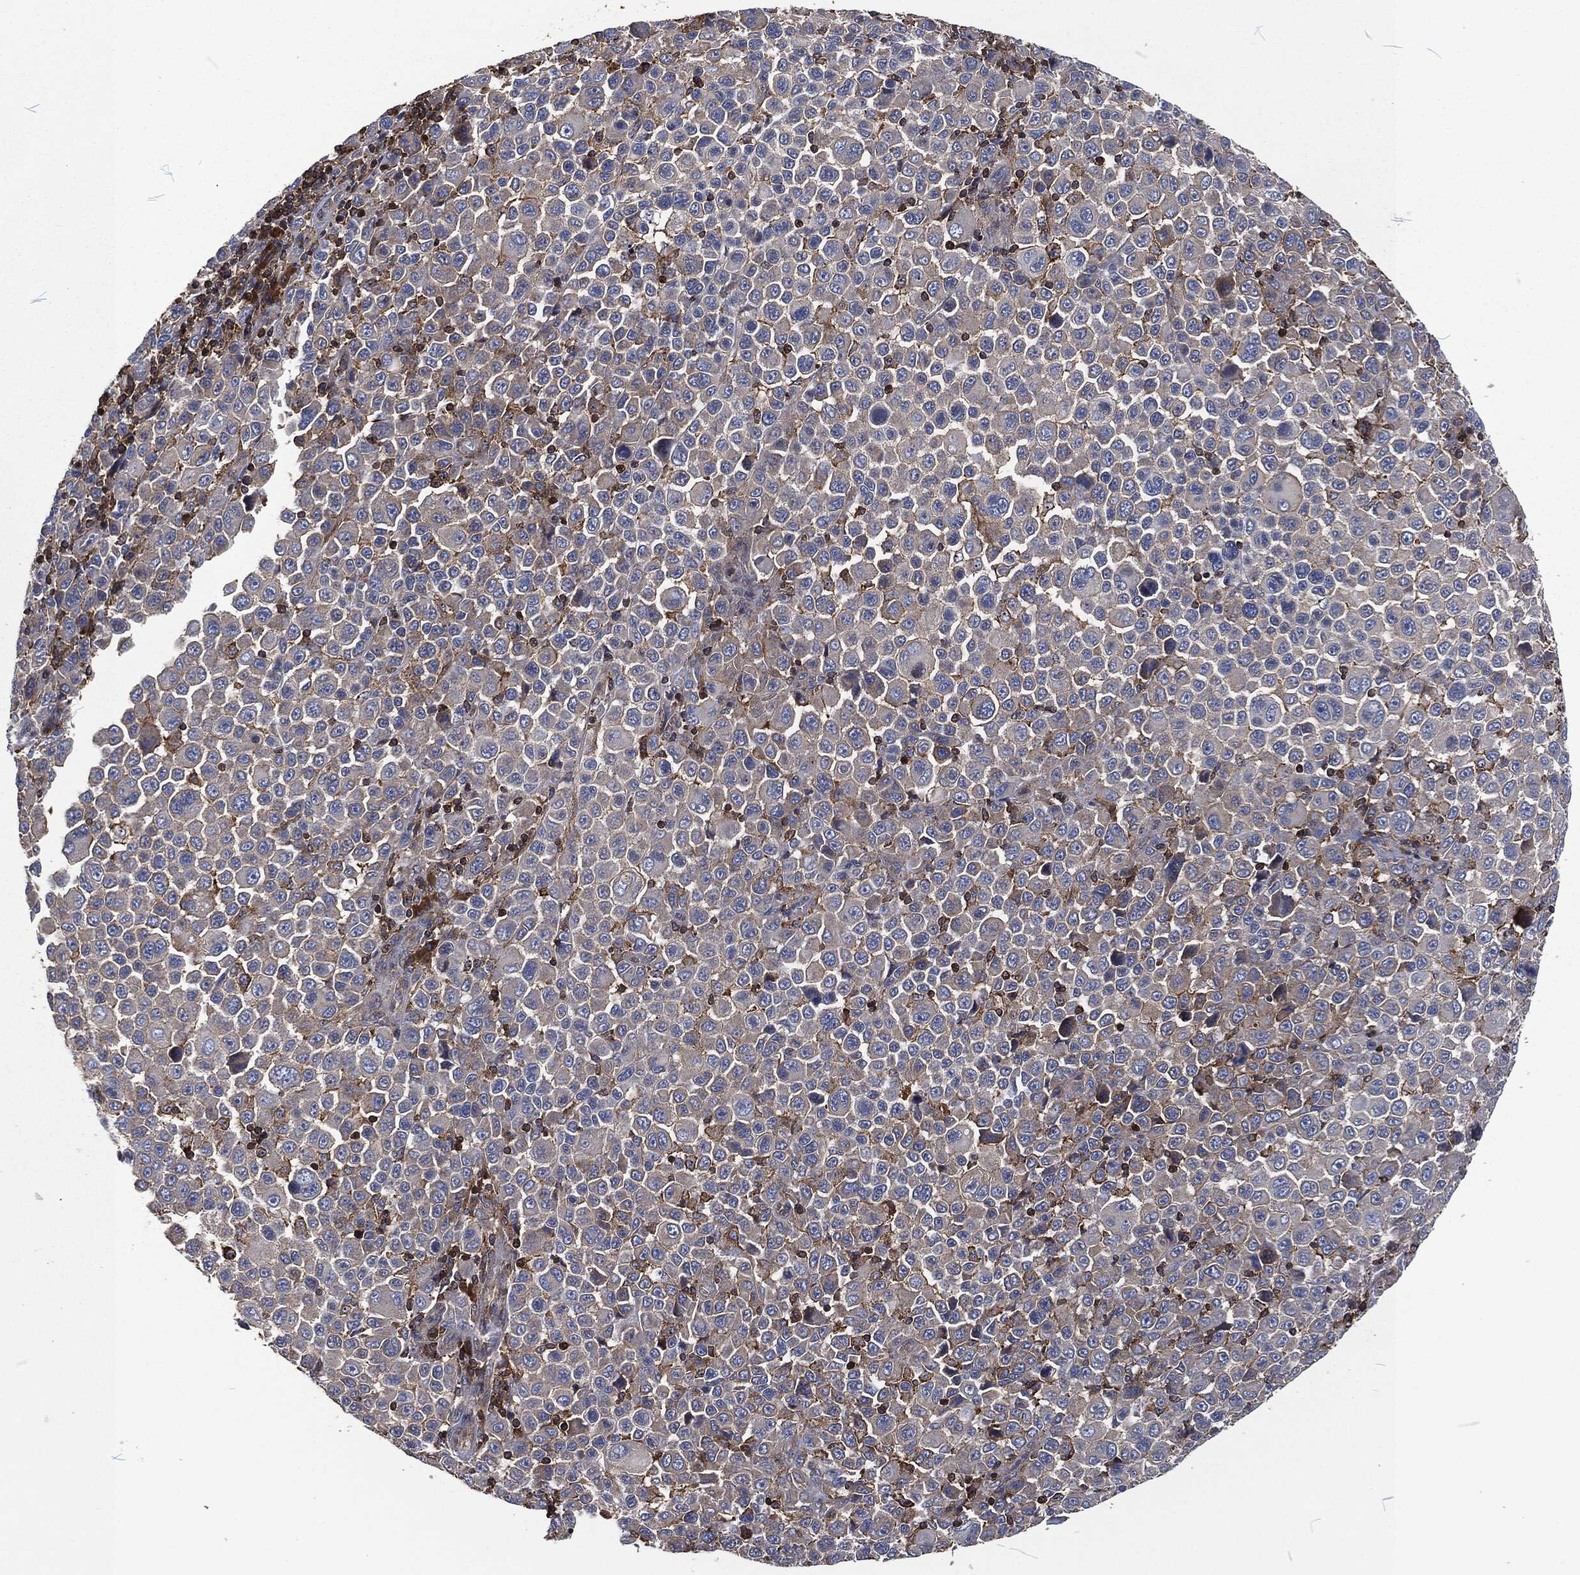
{"staining": {"intensity": "strong", "quantity": "<25%", "location": "cytoplasmic/membranous"}, "tissue": "melanoma", "cell_type": "Tumor cells", "image_type": "cancer", "snomed": [{"axis": "morphology", "description": "Malignant melanoma, NOS"}, {"axis": "topography", "description": "Skin"}], "caption": "IHC histopathology image of neoplastic tissue: human melanoma stained using immunohistochemistry displays medium levels of strong protein expression localized specifically in the cytoplasmic/membranous of tumor cells, appearing as a cytoplasmic/membranous brown color.", "gene": "LGALS9", "patient": {"sex": "female", "age": 57}}